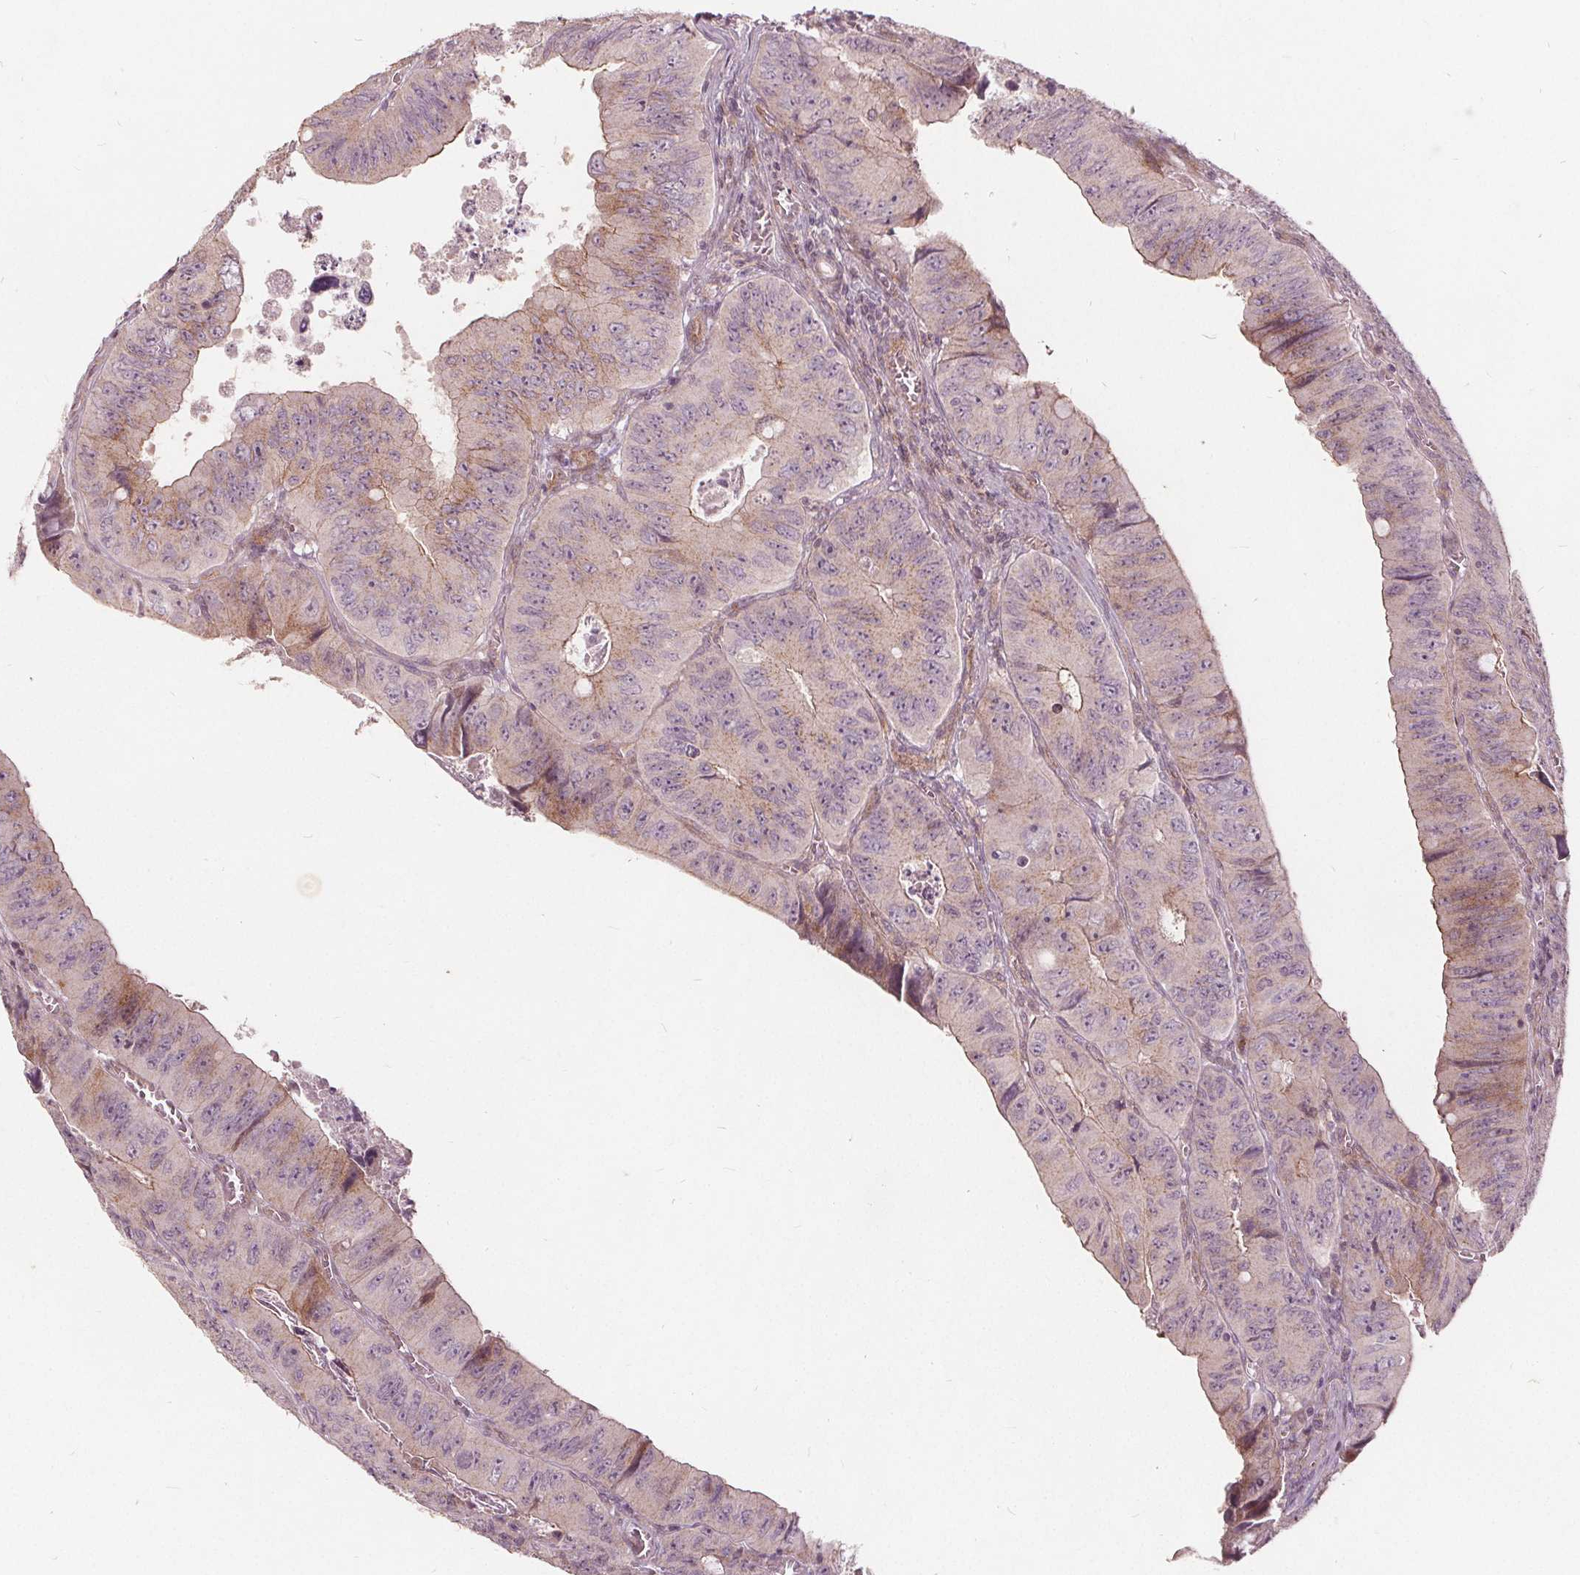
{"staining": {"intensity": "weak", "quantity": "<25%", "location": "cytoplasmic/membranous"}, "tissue": "colorectal cancer", "cell_type": "Tumor cells", "image_type": "cancer", "snomed": [{"axis": "morphology", "description": "Adenocarcinoma, NOS"}, {"axis": "topography", "description": "Colon"}], "caption": "A high-resolution photomicrograph shows immunohistochemistry (IHC) staining of adenocarcinoma (colorectal), which demonstrates no significant staining in tumor cells.", "gene": "PTPRT", "patient": {"sex": "female", "age": 84}}